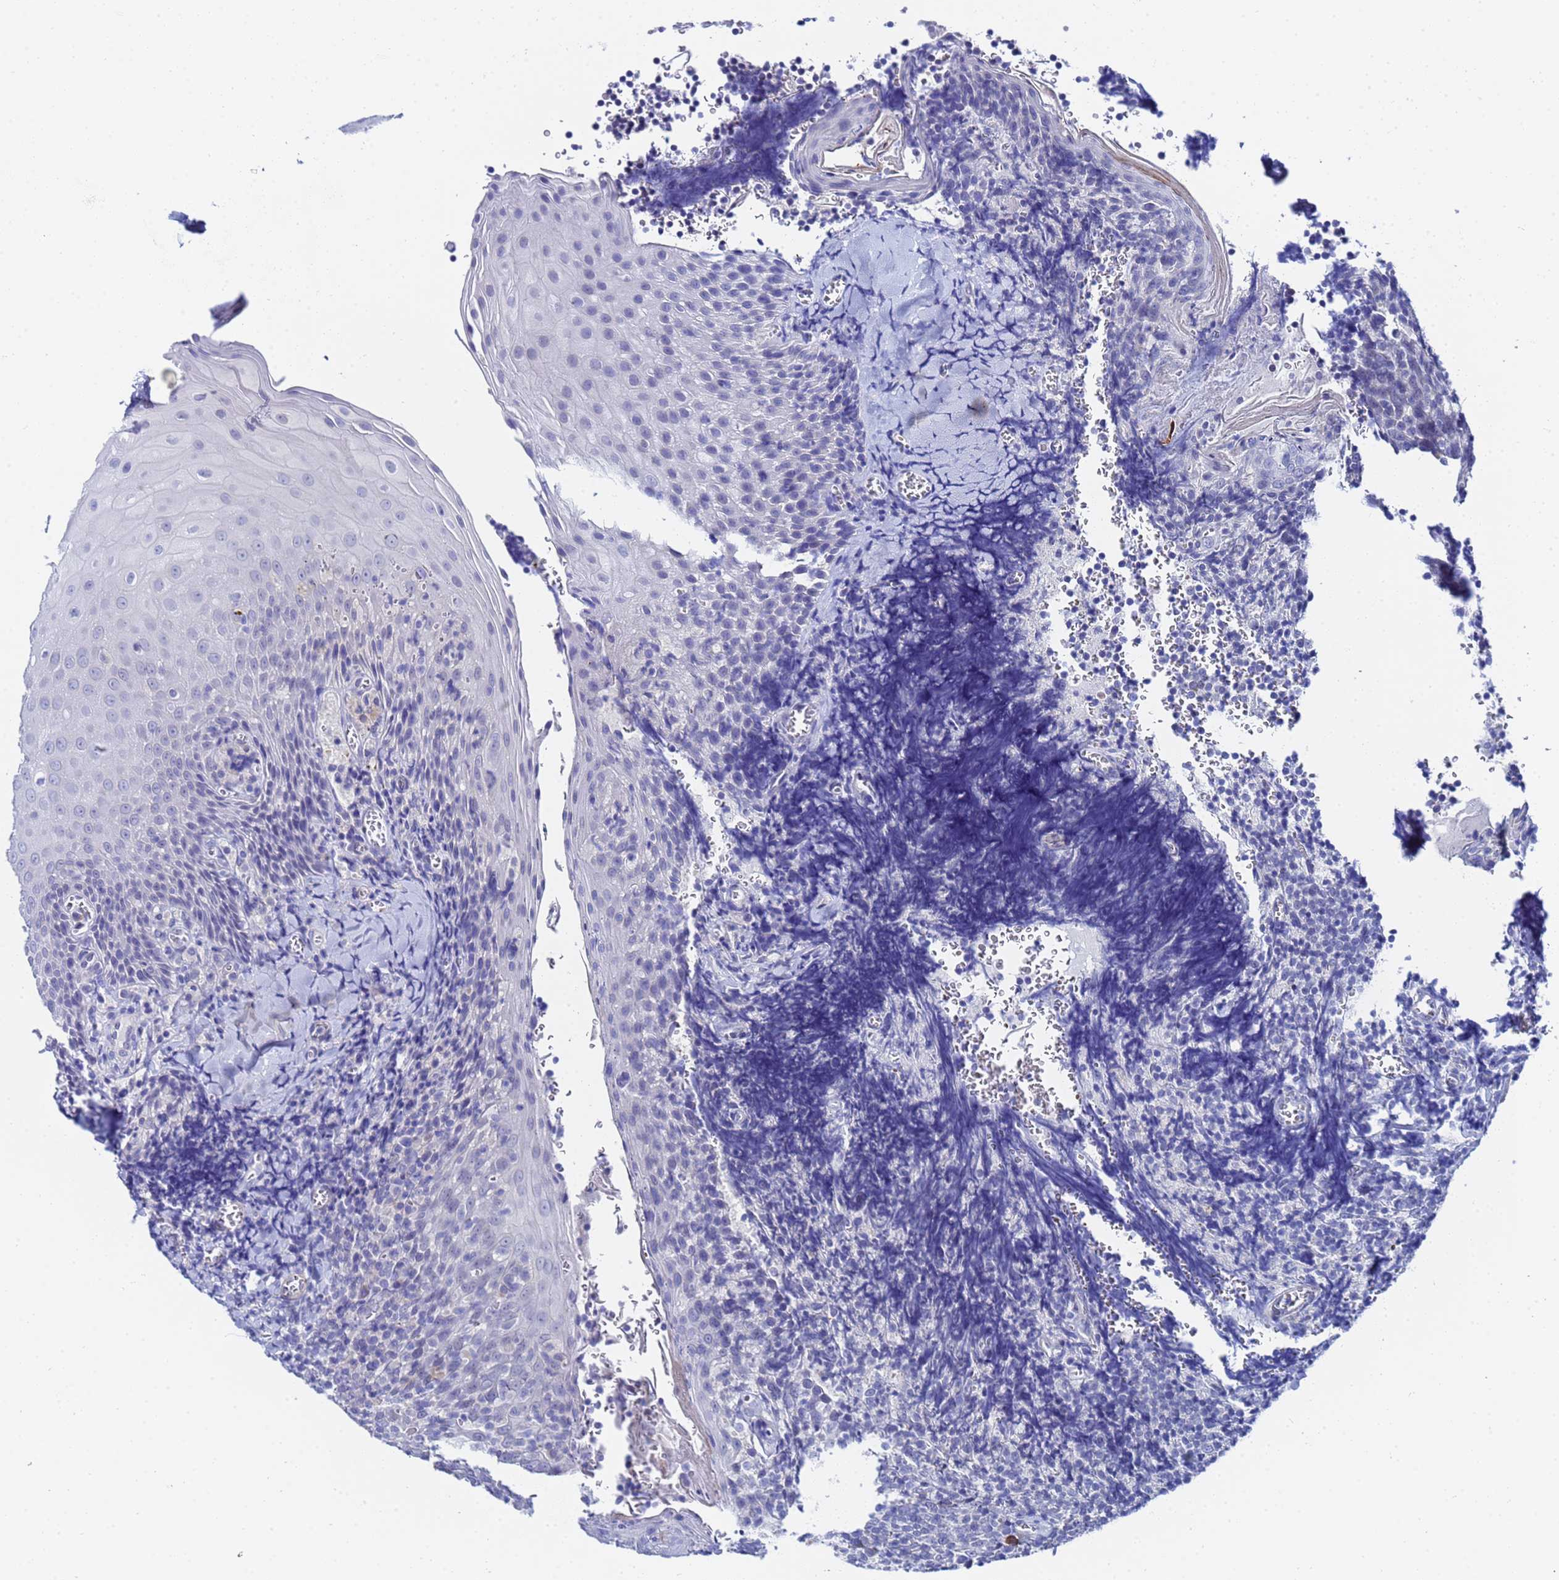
{"staining": {"intensity": "negative", "quantity": "none", "location": "none"}, "tissue": "tonsil", "cell_type": "Germinal center cells", "image_type": "normal", "snomed": [{"axis": "morphology", "description": "Normal tissue, NOS"}, {"axis": "topography", "description": "Tonsil"}], "caption": "This is an IHC histopathology image of normal tonsil. There is no expression in germinal center cells.", "gene": "ZNF26", "patient": {"sex": "male", "age": 27}}